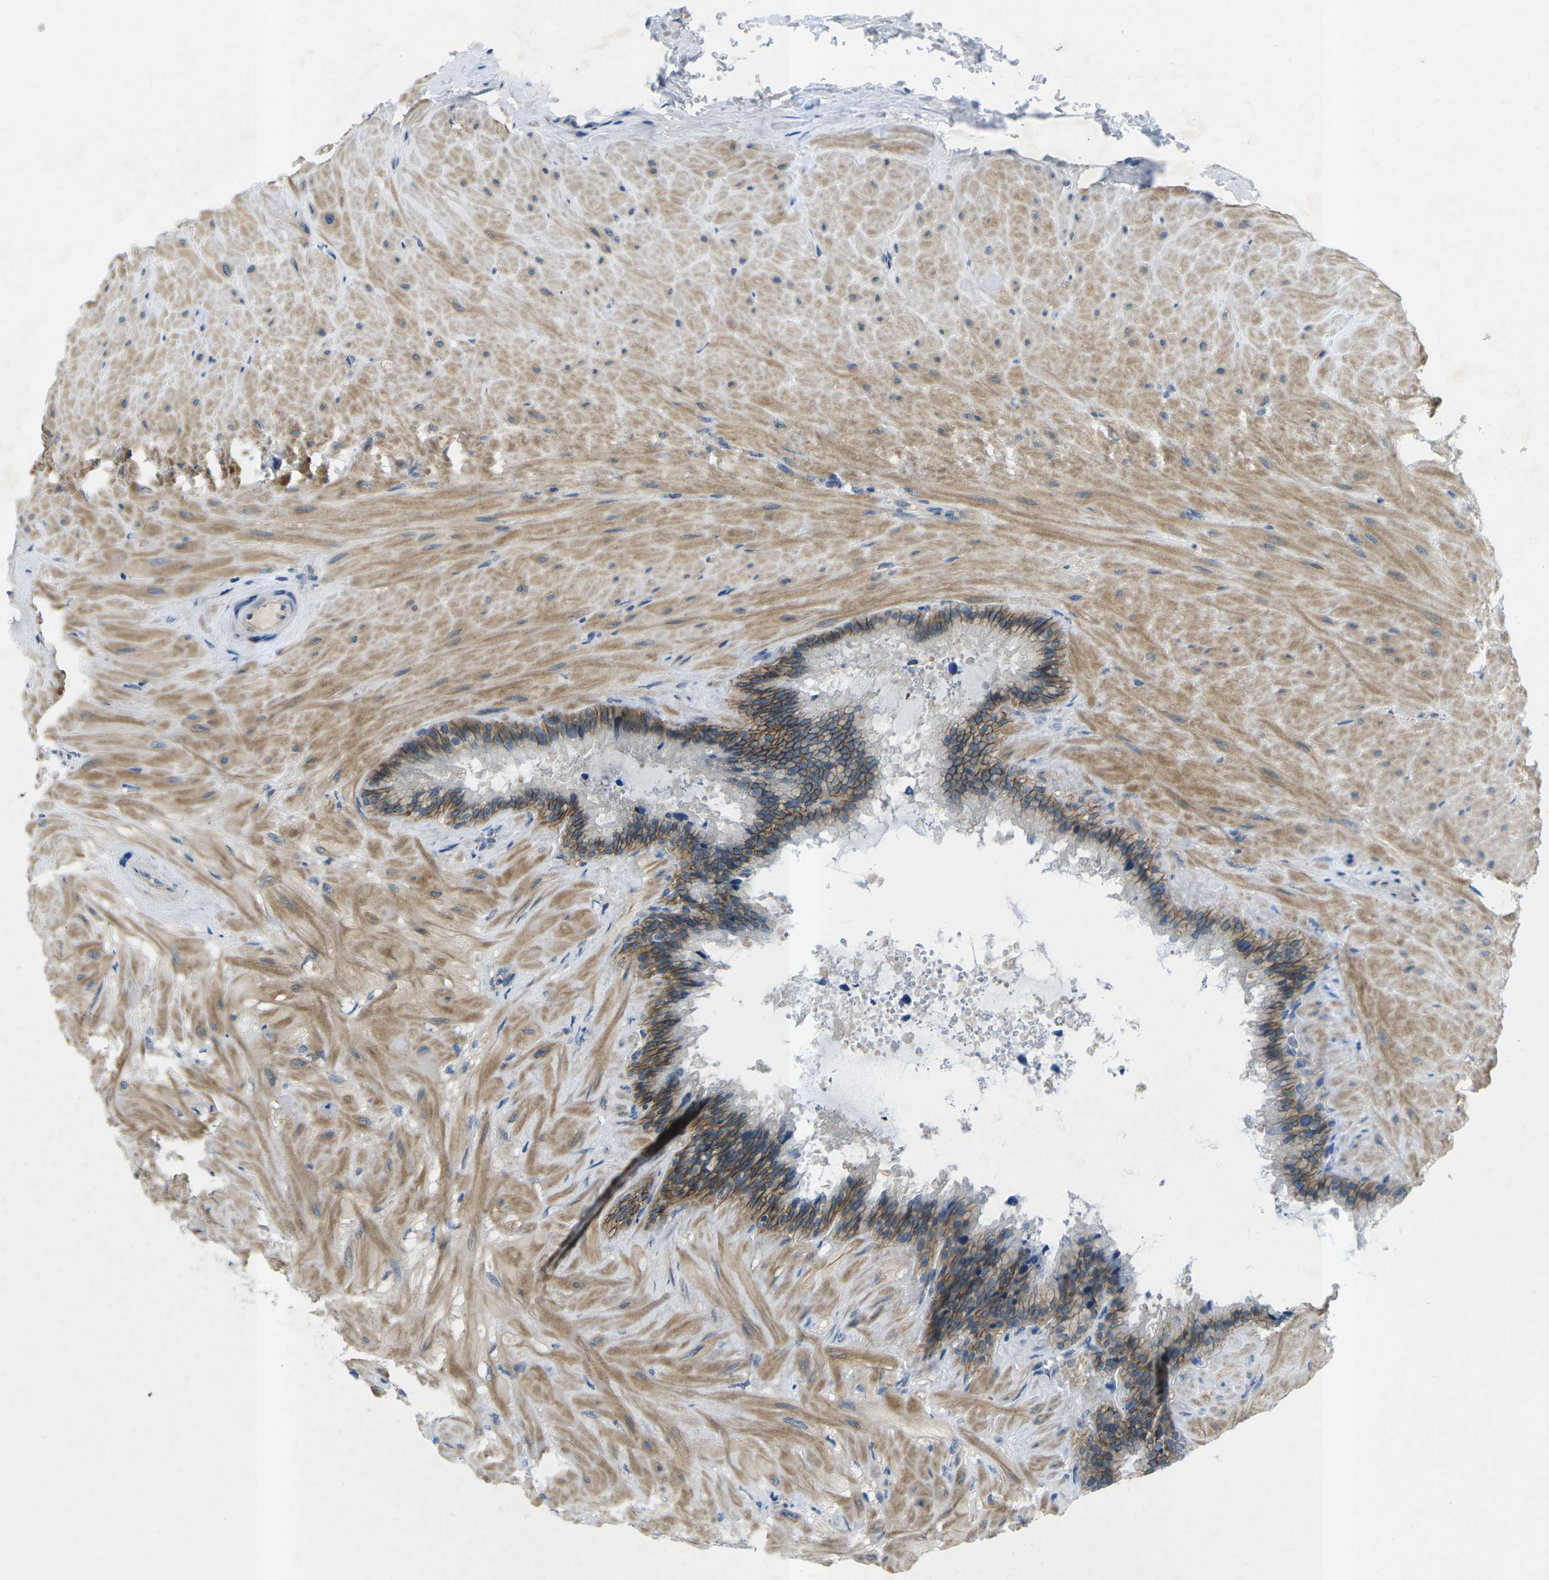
{"staining": {"intensity": "moderate", "quantity": ">75%", "location": "cytoplasmic/membranous"}, "tissue": "seminal vesicle", "cell_type": "Glandular cells", "image_type": "normal", "snomed": [{"axis": "morphology", "description": "Normal tissue, NOS"}, {"axis": "topography", "description": "Seminal veicle"}], "caption": "Immunohistochemical staining of benign human seminal vesicle demonstrates >75% levels of moderate cytoplasmic/membranous protein staining in approximately >75% of glandular cells.", "gene": "CTNND1", "patient": {"sex": "male", "age": 46}}